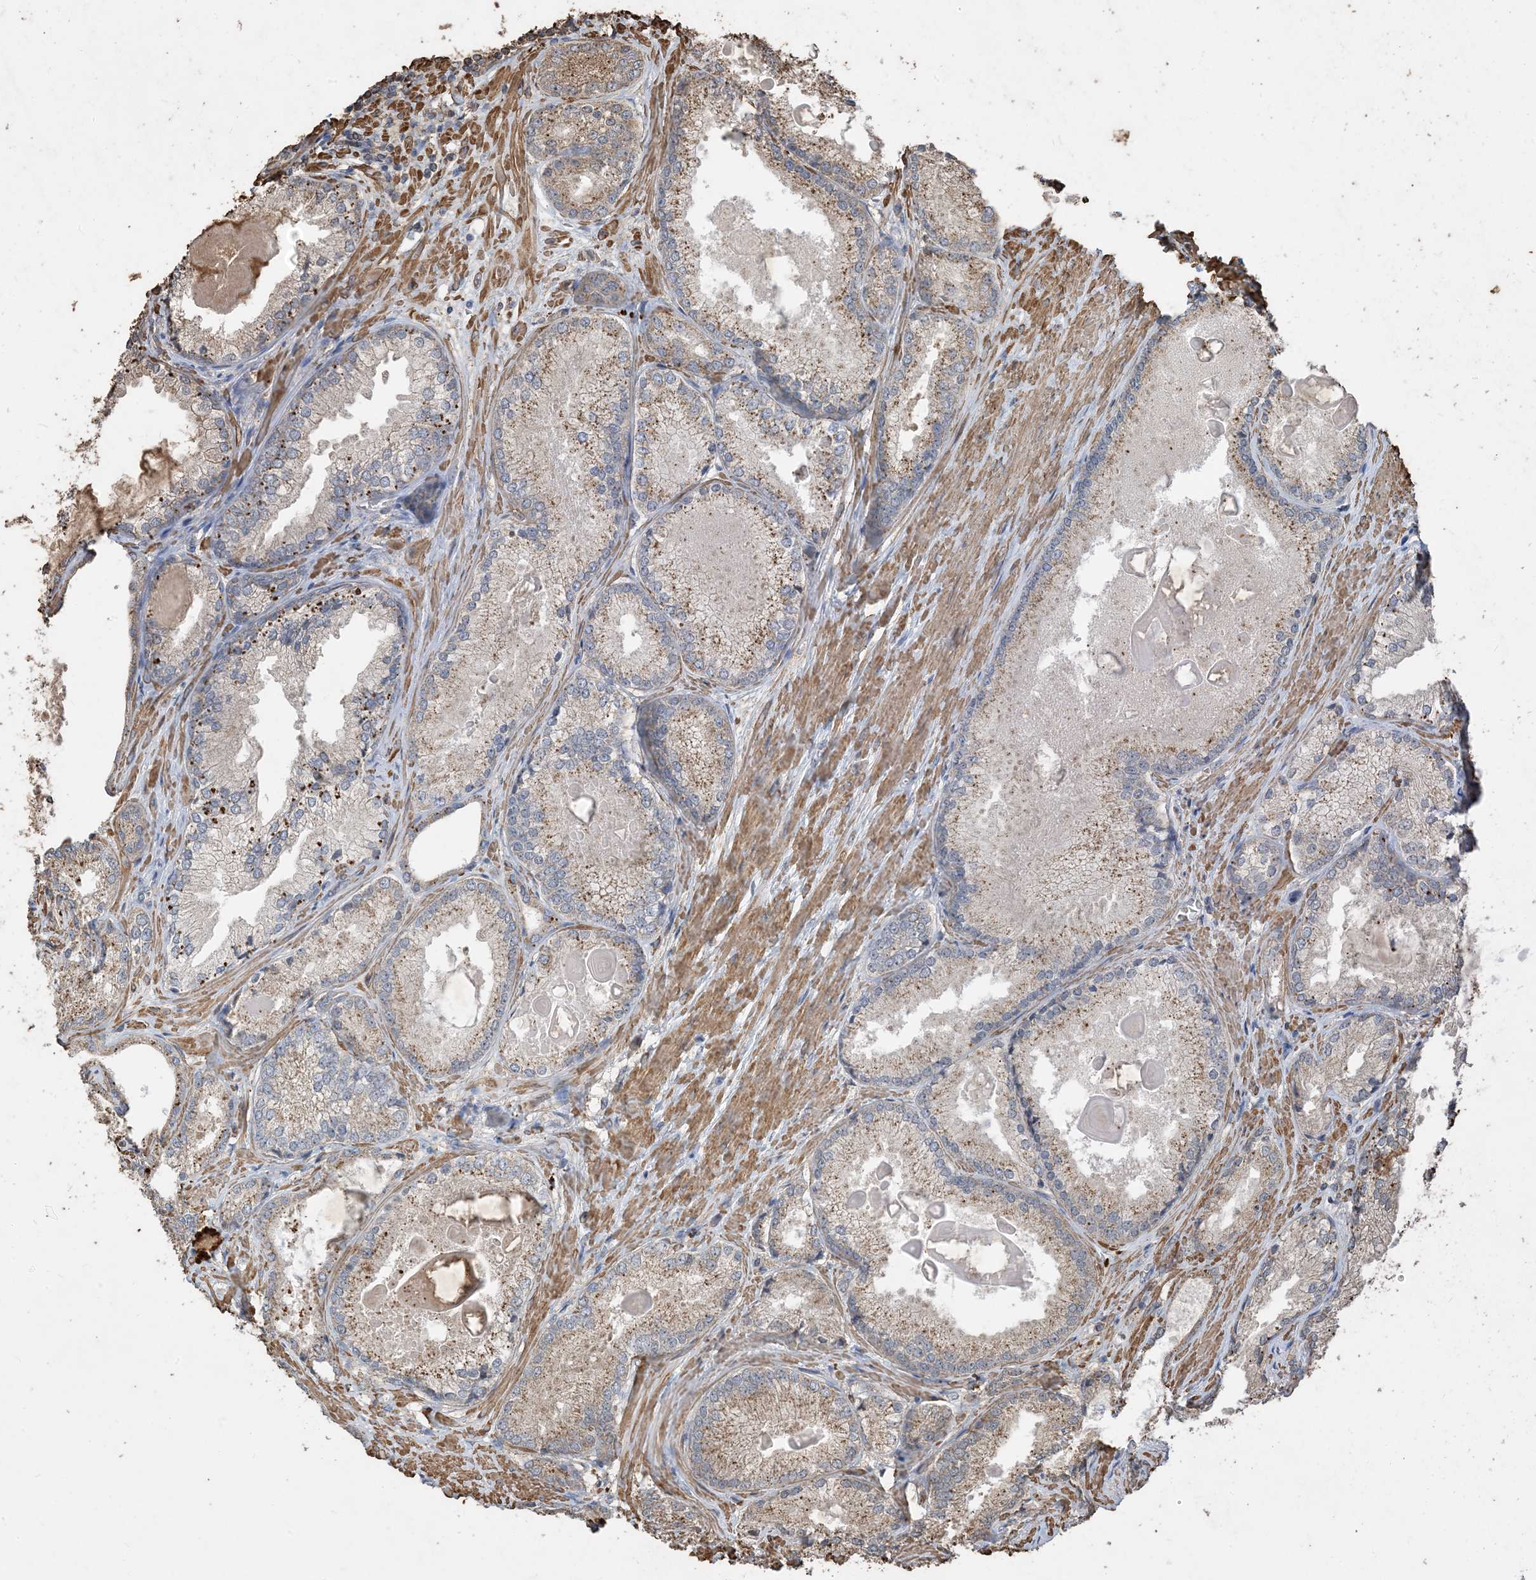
{"staining": {"intensity": "weak", "quantity": "25%-75%", "location": "cytoplasmic/membranous"}, "tissue": "prostate cancer", "cell_type": "Tumor cells", "image_type": "cancer", "snomed": [{"axis": "morphology", "description": "Adenocarcinoma, High grade"}, {"axis": "topography", "description": "Prostate"}], "caption": "A micrograph of human prostate cancer stained for a protein exhibits weak cytoplasmic/membranous brown staining in tumor cells.", "gene": "HPS4", "patient": {"sex": "male", "age": 66}}